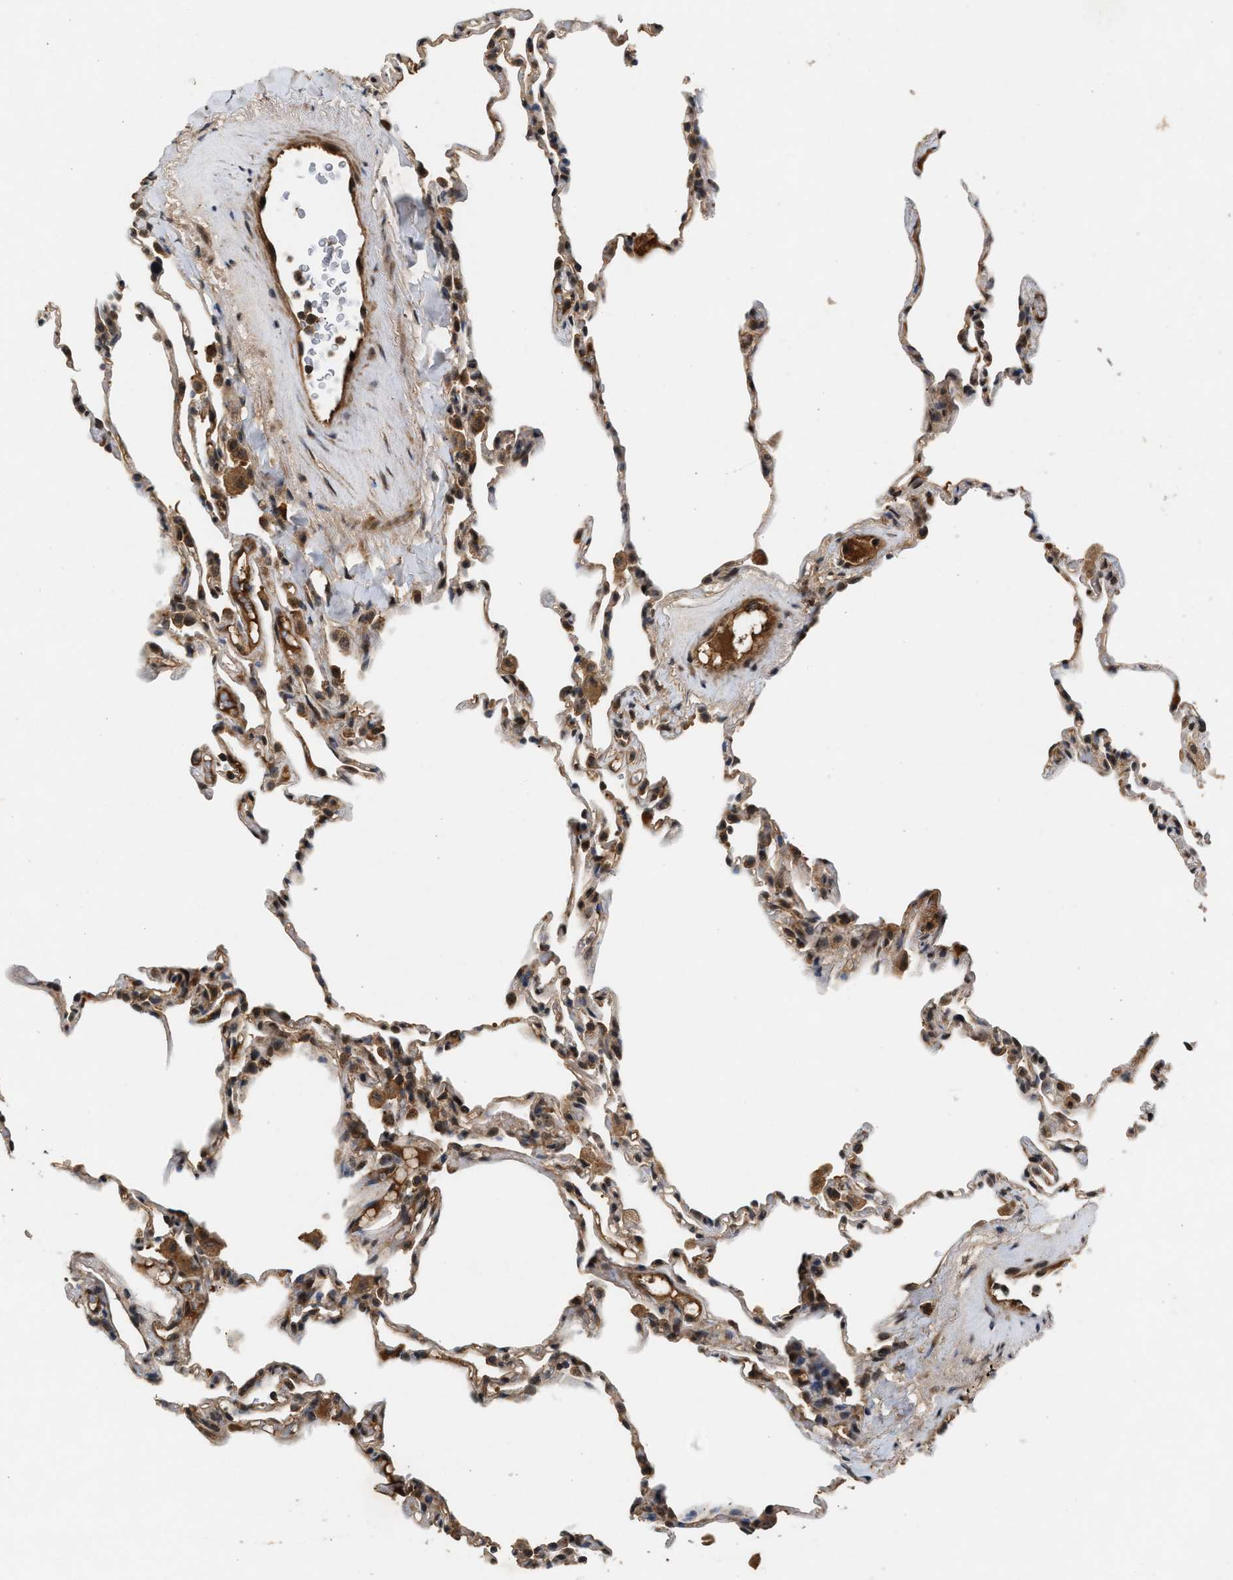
{"staining": {"intensity": "moderate", "quantity": "<25%", "location": "cytoplasmic/membranous"}, "tissue": "lung", "cell_type": "Alveolar cells", "image_type": "normal", "snomed": [{"axis": "morphology", "description": "Normal tissue, NOS"}, {"axis": "topography", "description": "Lung"}], "caption": "Alveolar cells demonstrate low levels of moderate cytoplasmic/membranous expression in about <25% of cells in benign human lung.", "gene": "RUSC2", "patient": {"sex": "male", "age": 59}}